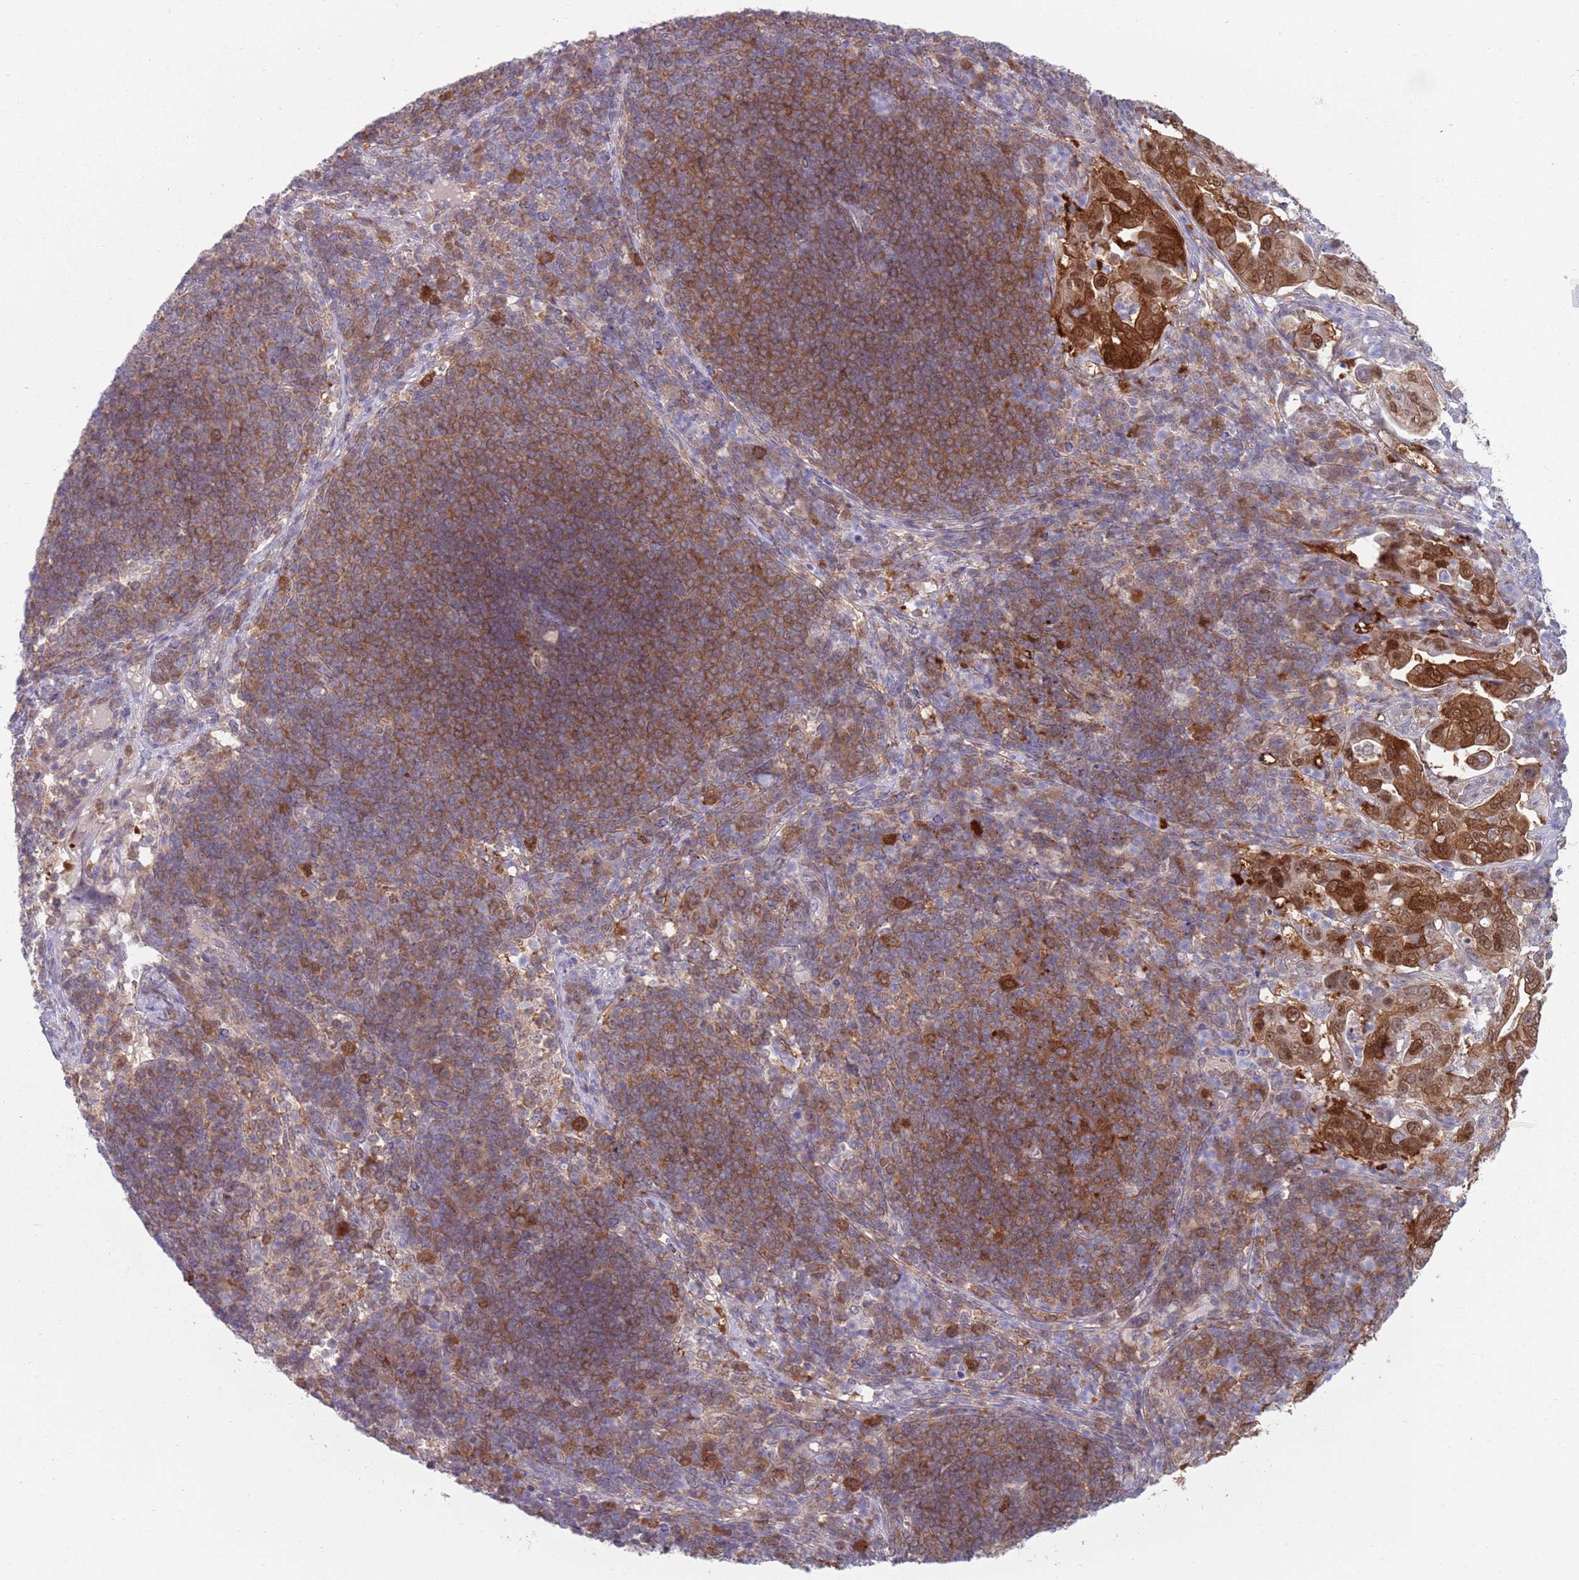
{"staining": {"intensity": "strong", "quantity": ">75%", "location": "cytoplasmic/membranous,nuclear"}, "tissue": "pancreatic cancer", "cell_type": "Tumor cells", "image_type": "cancer", "snomed": [{"axis": "morphology", "description": "Normal tissue, NOS"}, {"axis": "morphology", "description": "Adenocarcinoma, NOS"}, {"axis": "topography", "description": "Lymph node"}, {"axis": "topography", "description": "Pancreas"}], "caption": "The micrograph demonstrates immunohistochemical staining of pancreatic cancer (adenocarcinoma). There is strong cytoplasmic/membranous and nuclear expression is appreciated in approximately >75% of tumor cells.", "gene": "CLNS1A", "patient": {"sex": "female", "age": 67}}